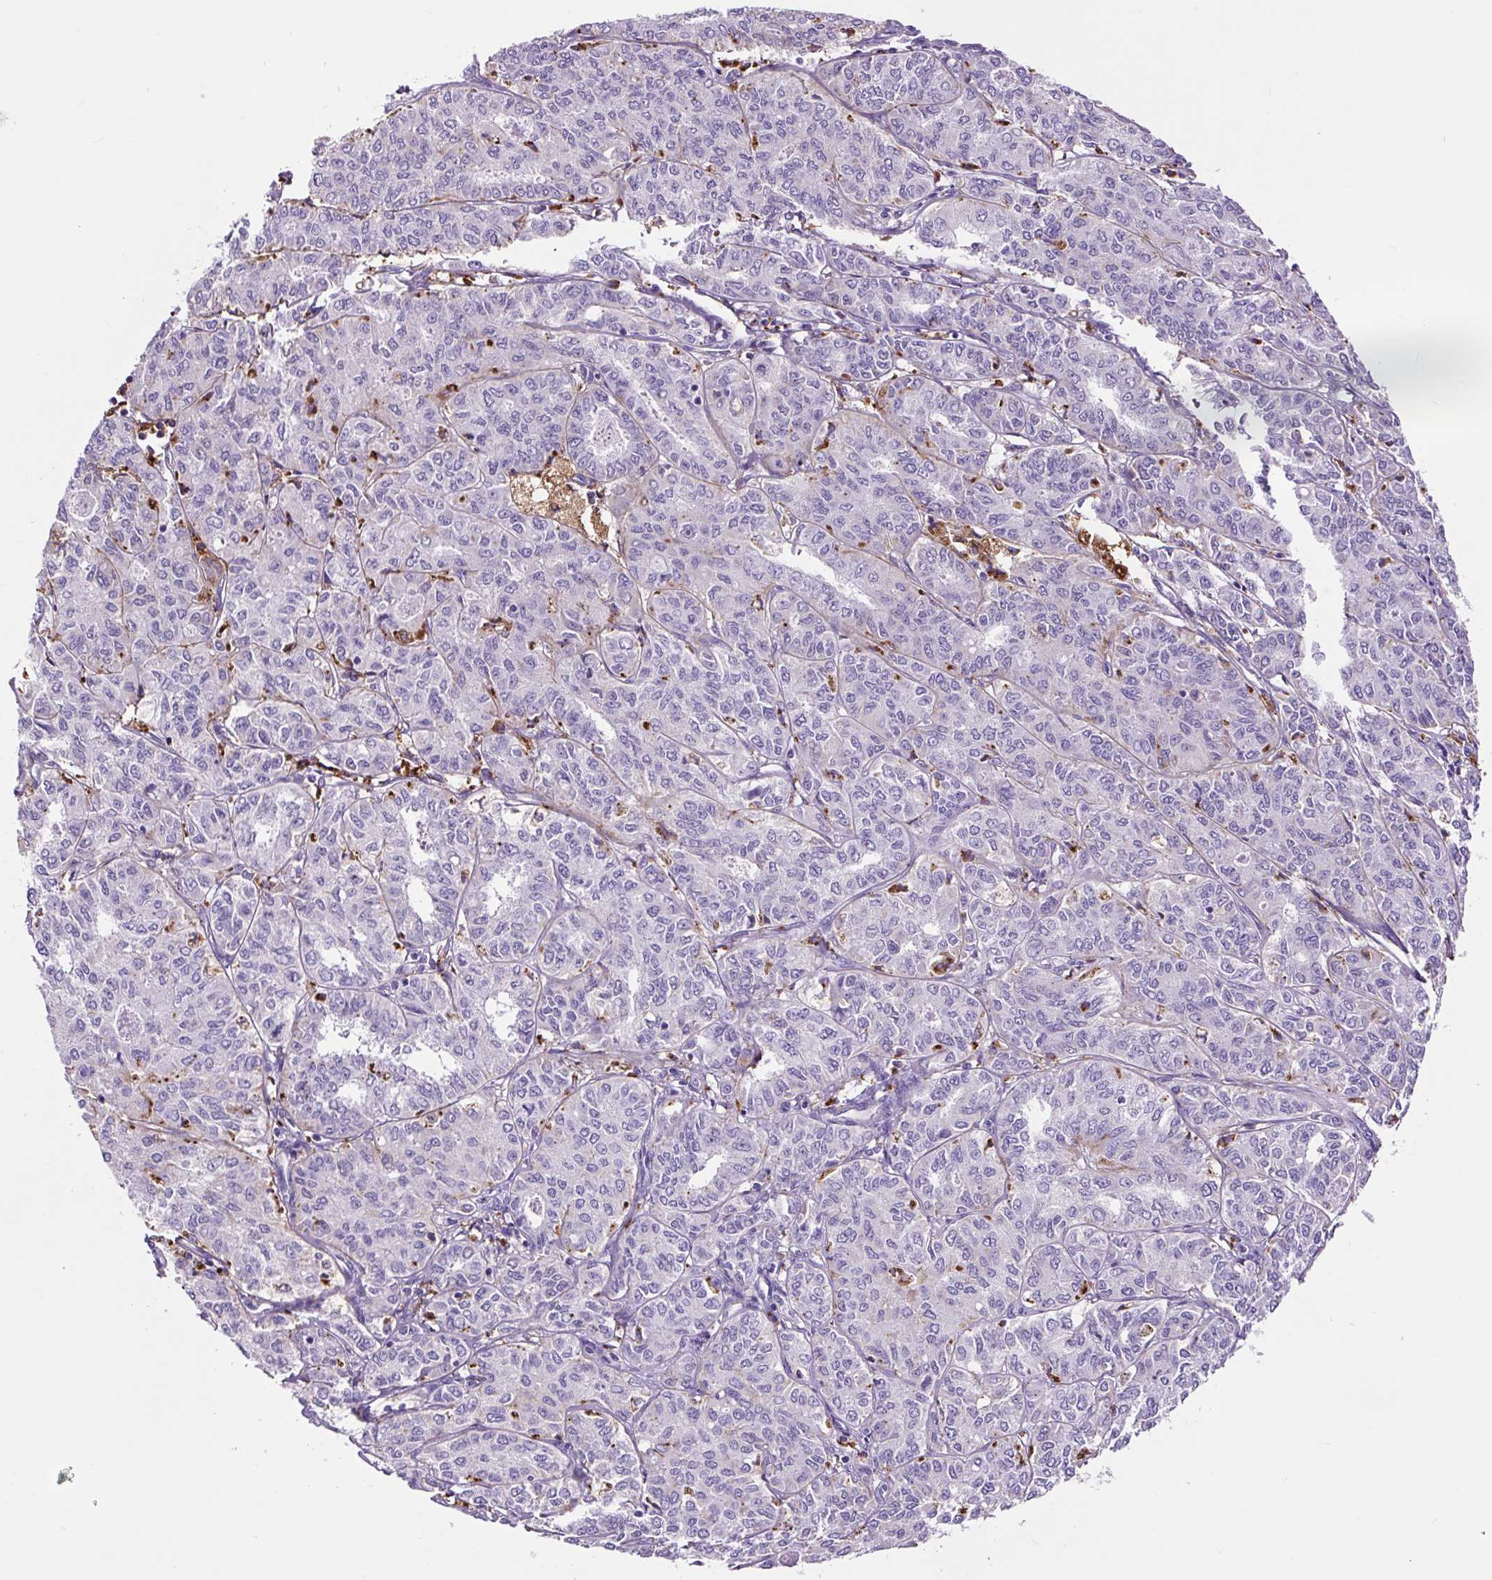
{"staining": {"intensity": "negative", "quantity": "none", "location": "none"}, "tissue": "endometrial cancer", "cell_type": "Tumor cells", "image_type": "cancer", "snomed": [{"axis": "morphology", "description": "Adenocarcinoma, NOS"}, {"axis": "topography", "description": "Endometrium"}], "caption": "IHC of human endometrial adenocarcinoma displays no expression in tumor cells.", "gene": "LCN10", "patient": {"sex": "female", "age": 61}}